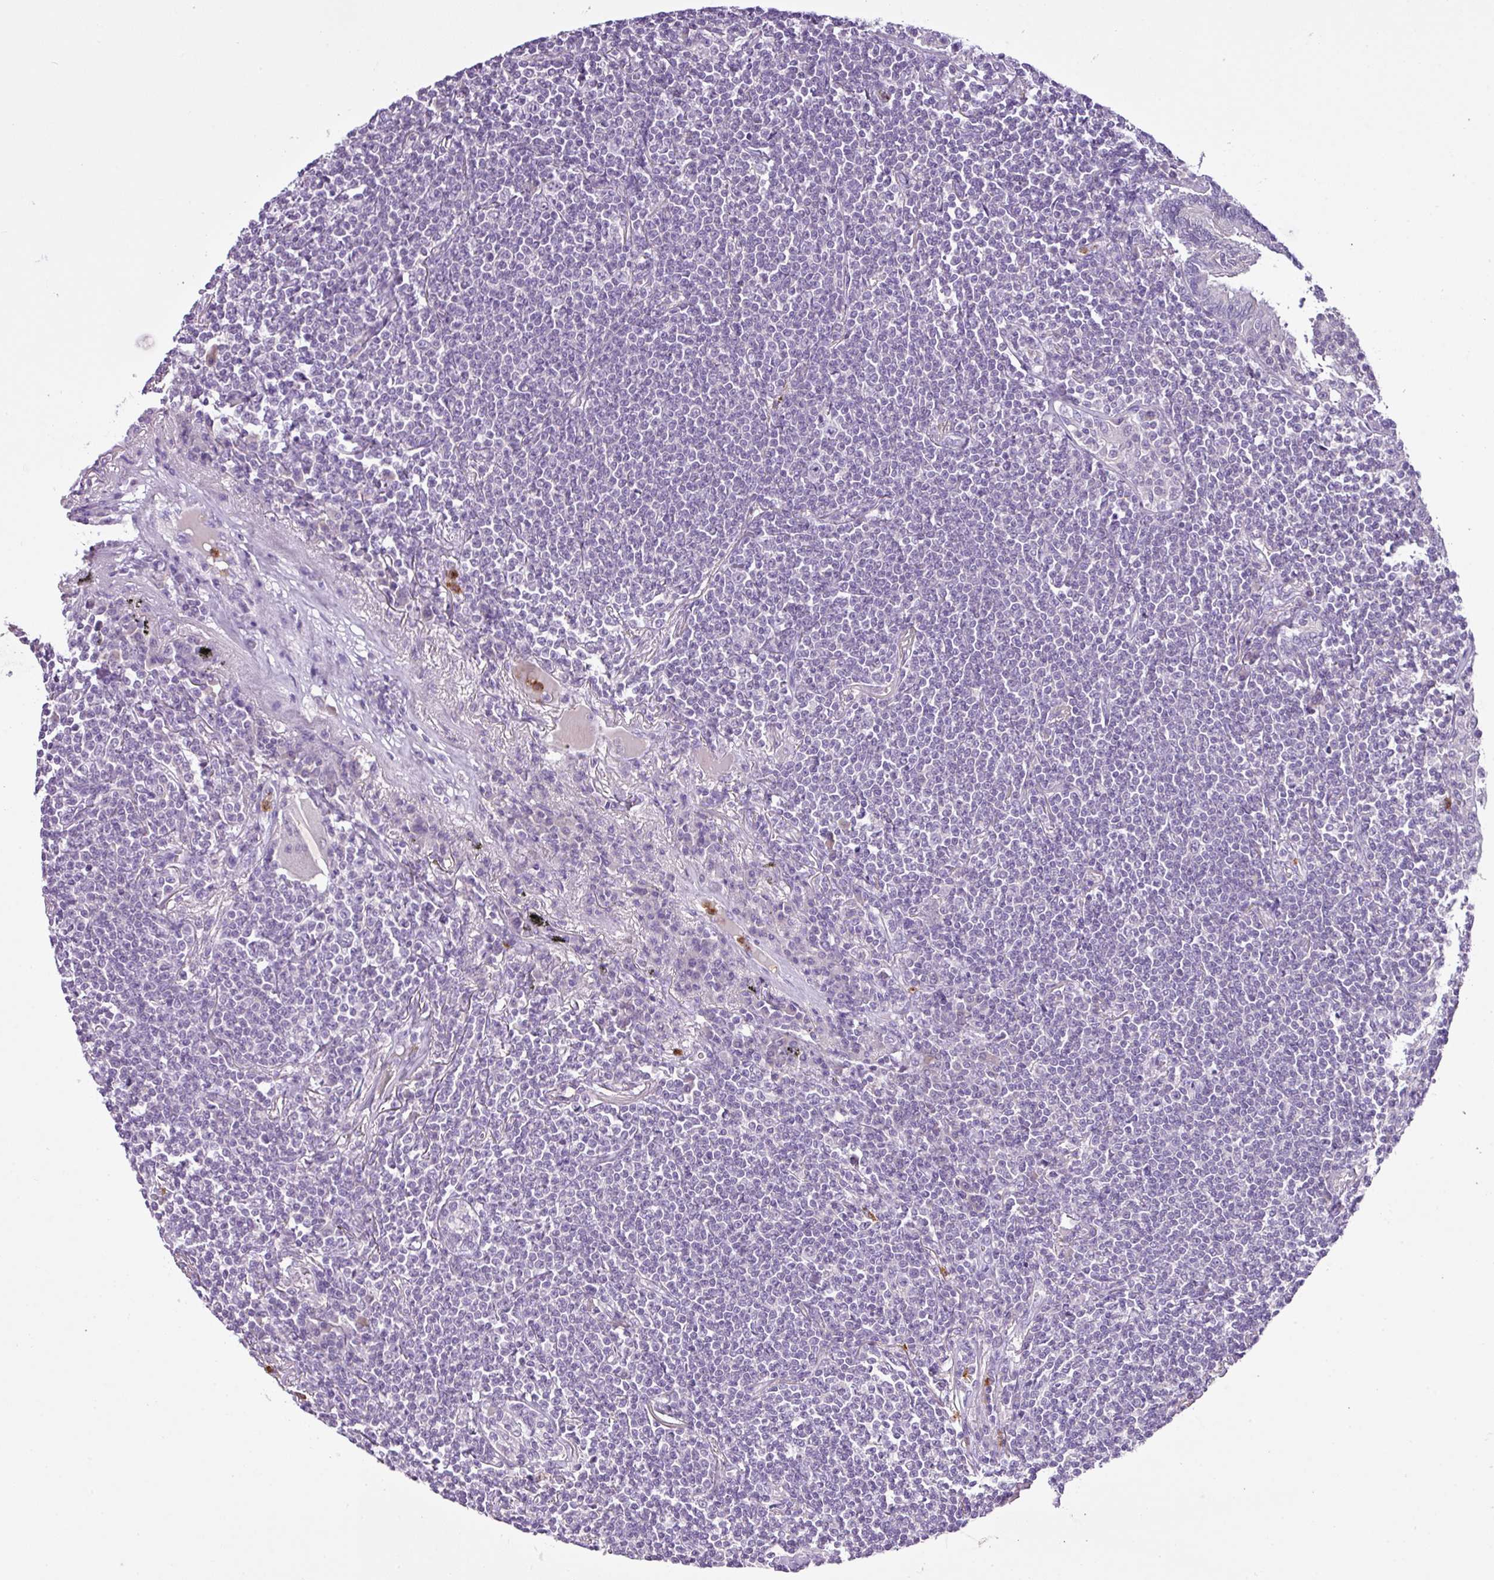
{"staining": {"intensity": "negative", "quantity": "none", "location": "none"}, "tissue": "lymphoma", "cell_type": "Tumor cells", "image_type": "cancer", "snomed": [{"axis": "morphology", "description": "Malignant lymphoma, non-Hodgkin's type, Low grade"}, {"axis": "topography", "description": "Lung"}], "caption": "Lymphoma was stained to show a protein in brown. There is no significant positivity in tumor cells.", "gene": "HTR3E", "patient": {"sex": "female", "age": 71}}